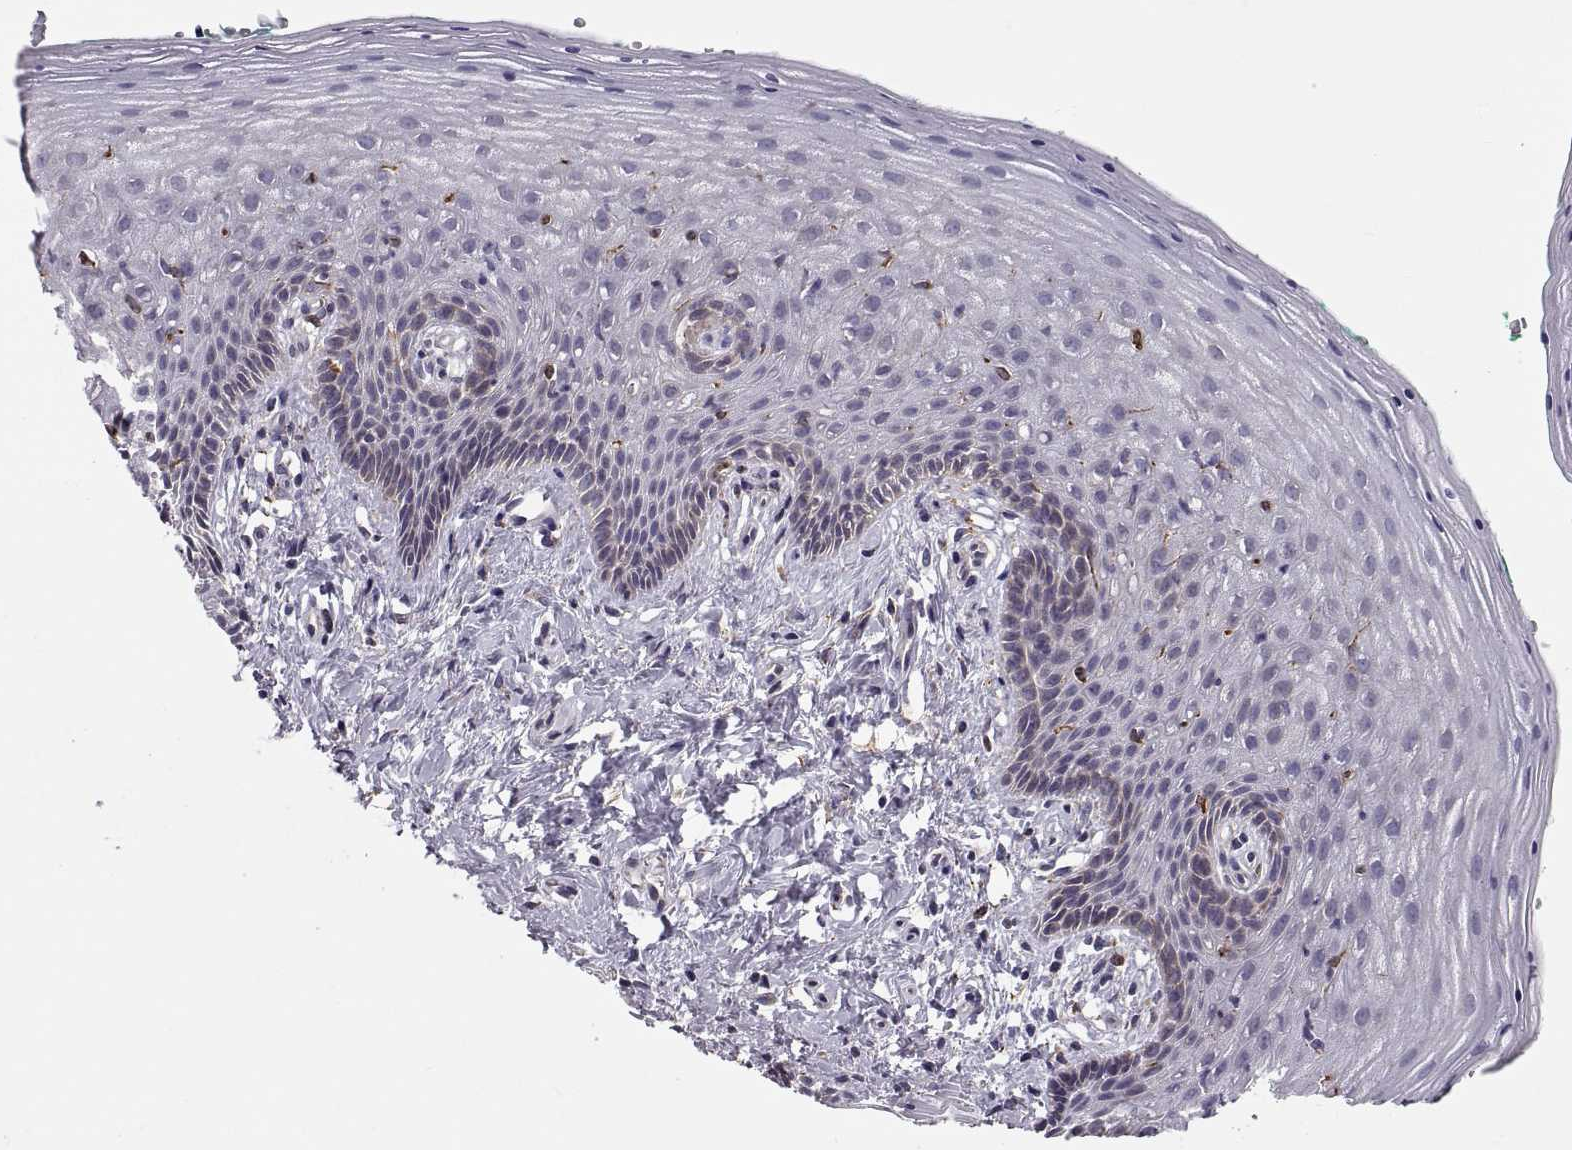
{"staining": {"intensity": "negative", "quantity": "none", "location": "none"}, "tissue": "vagina", "cell_type": "Squamous epithelial cells", "image_type": "normal", "snomed": [{"axis": "morphology", "description": "Normal tissue, NOS"}, {"axis": "topography", "description": "Vagina"}], "caption": "Immunohistochemistry of benign vagina demonstrates no staining in squamous epithelial cells.", "gene": "PLEKHB2", "patient": {"sex": "female", "age": 45}}